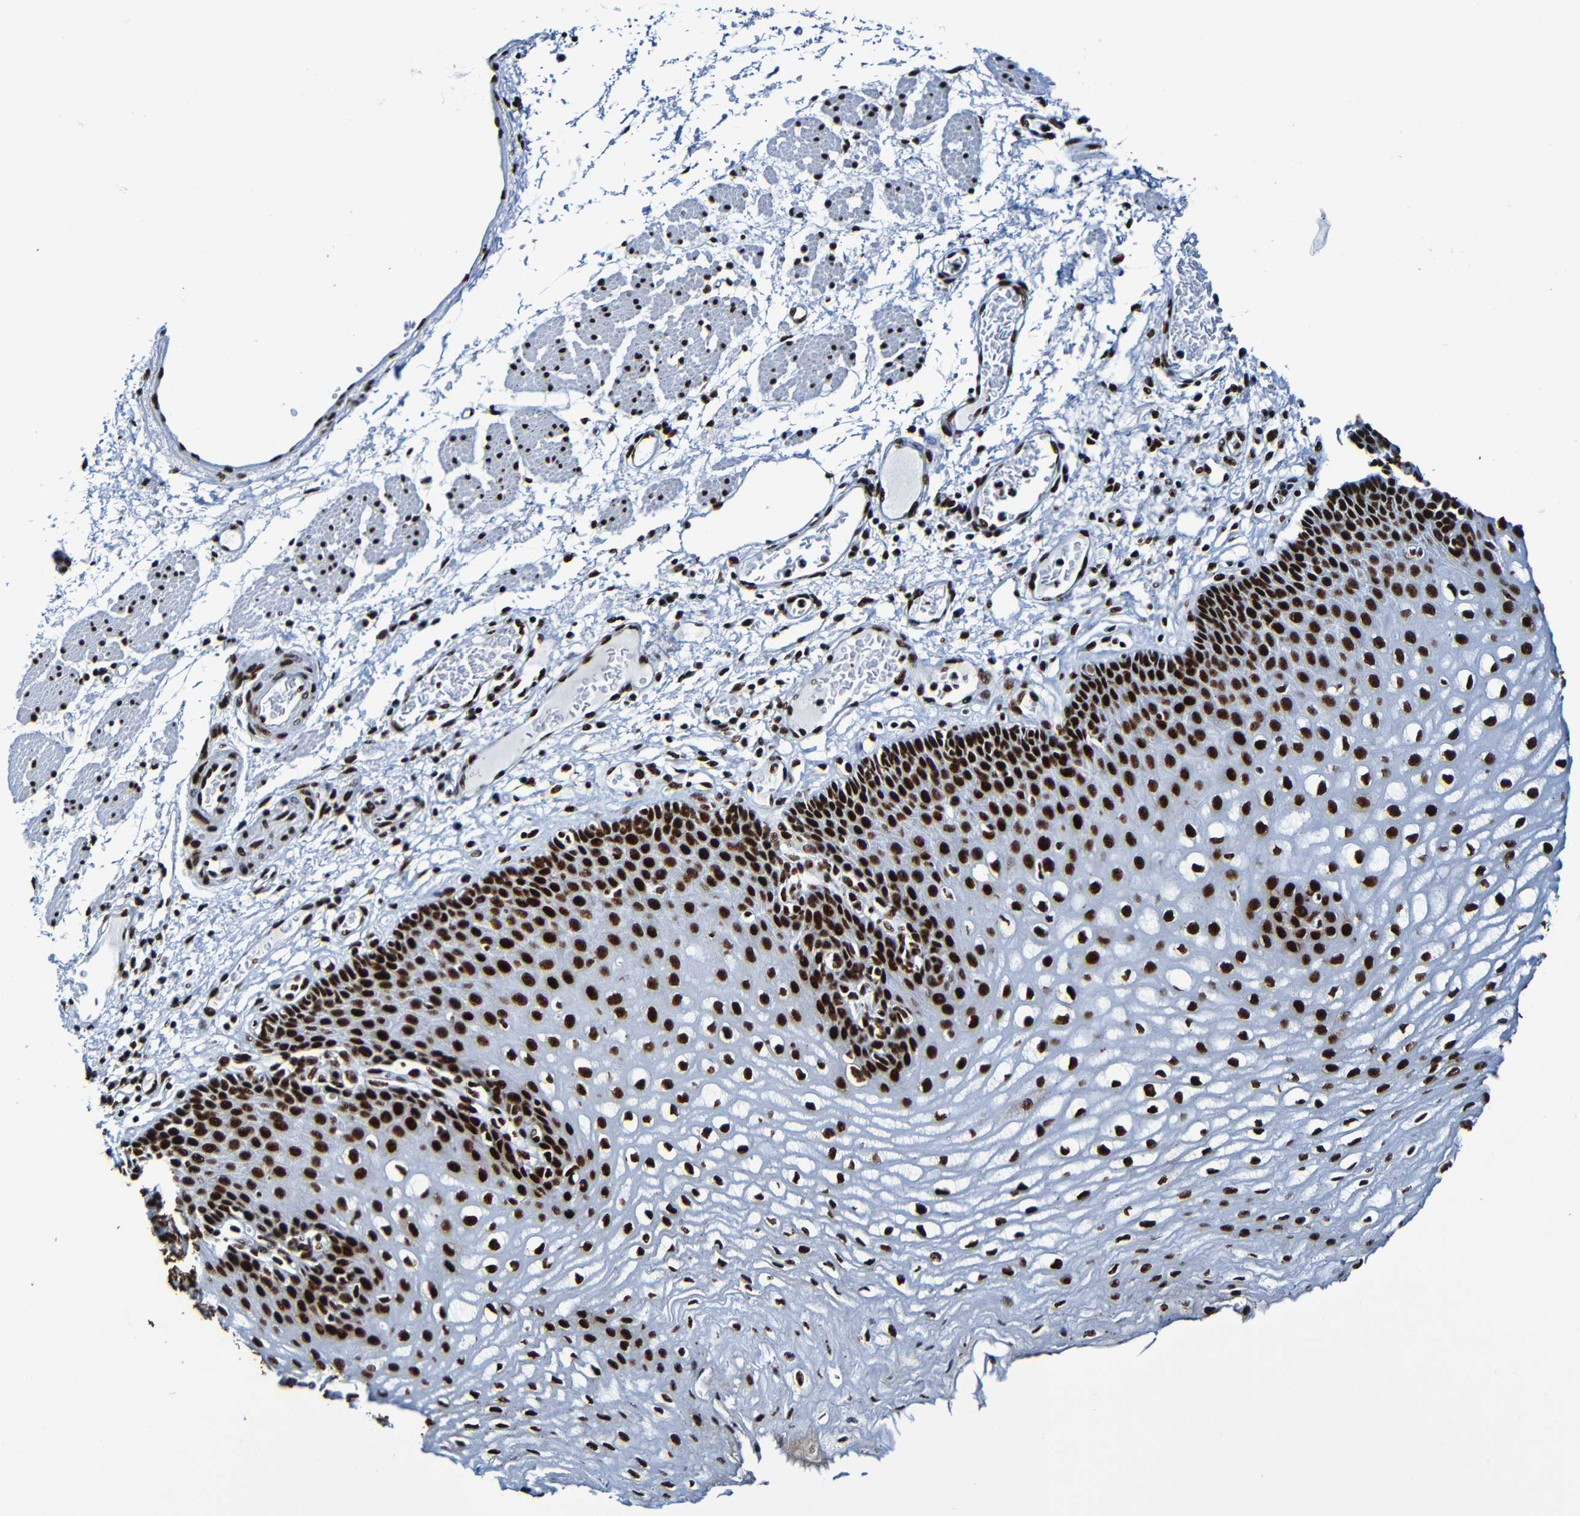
{"staining": {"intensity": "strong", "quantity": ">75%", "location": "nuclear"}, "tissue": "esophagus", "cell_type": "Squamous epithelial cells", "image_type": "normal", "snomed": [{"axis": "morphology", "description": "Normal tissue, NOS"}, {"axis": "topography", "description": "Esophagus"}], "caption": "Immunohistochemistry (IHC) (DAB) staining of benign esophagus reveals strong nuclear protein expression in approximately >75% of squamous epithelial cells. The protein of interest is stained brown, and the nuclei are stained in blue (DAB IHC with brightfield microscopy, high magnification).", "gene": "SRSF3", "patient": {"sex": "male", "age": 54}}